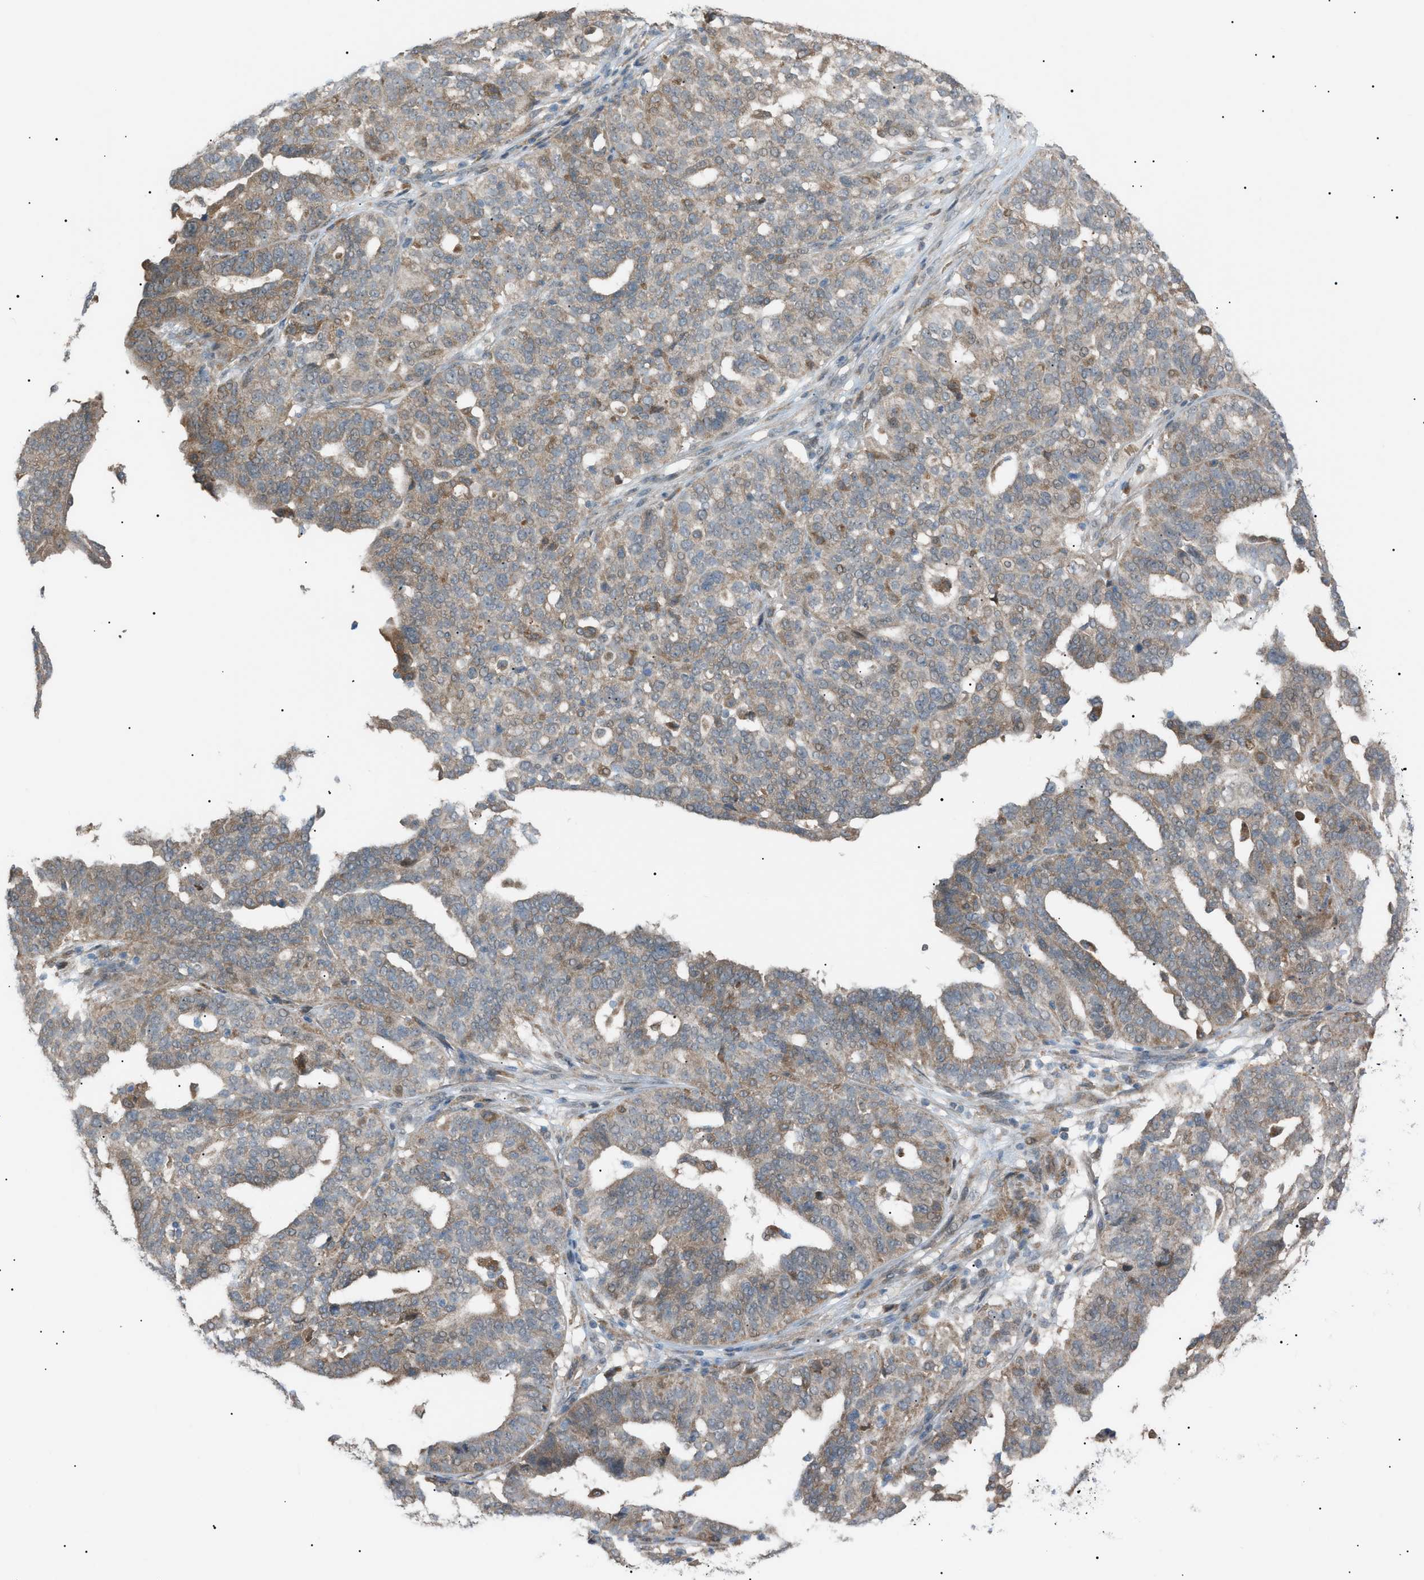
{"staining": {"intensity": "weak", "quantity": ">75%", "location": "cytoplasmic/membranous"}, "tissue": "ovarian cancer", "cell_type": "Tumor cells", "image_type": "cancer", "snomed": [{"axis": "morphology", "description": "Cystadenocarcinoma, serous, NOS"}, {"axis": "topography", "description": "Ovary"}], "caption": "Weak cytoplasmic/membranous protein staining is present in about >75% of tumor cells in ovarian cancer (serous cystadenocarcinoma).", "gene": "LPIN2", "patient": {"sex": "female", "age": 59}}